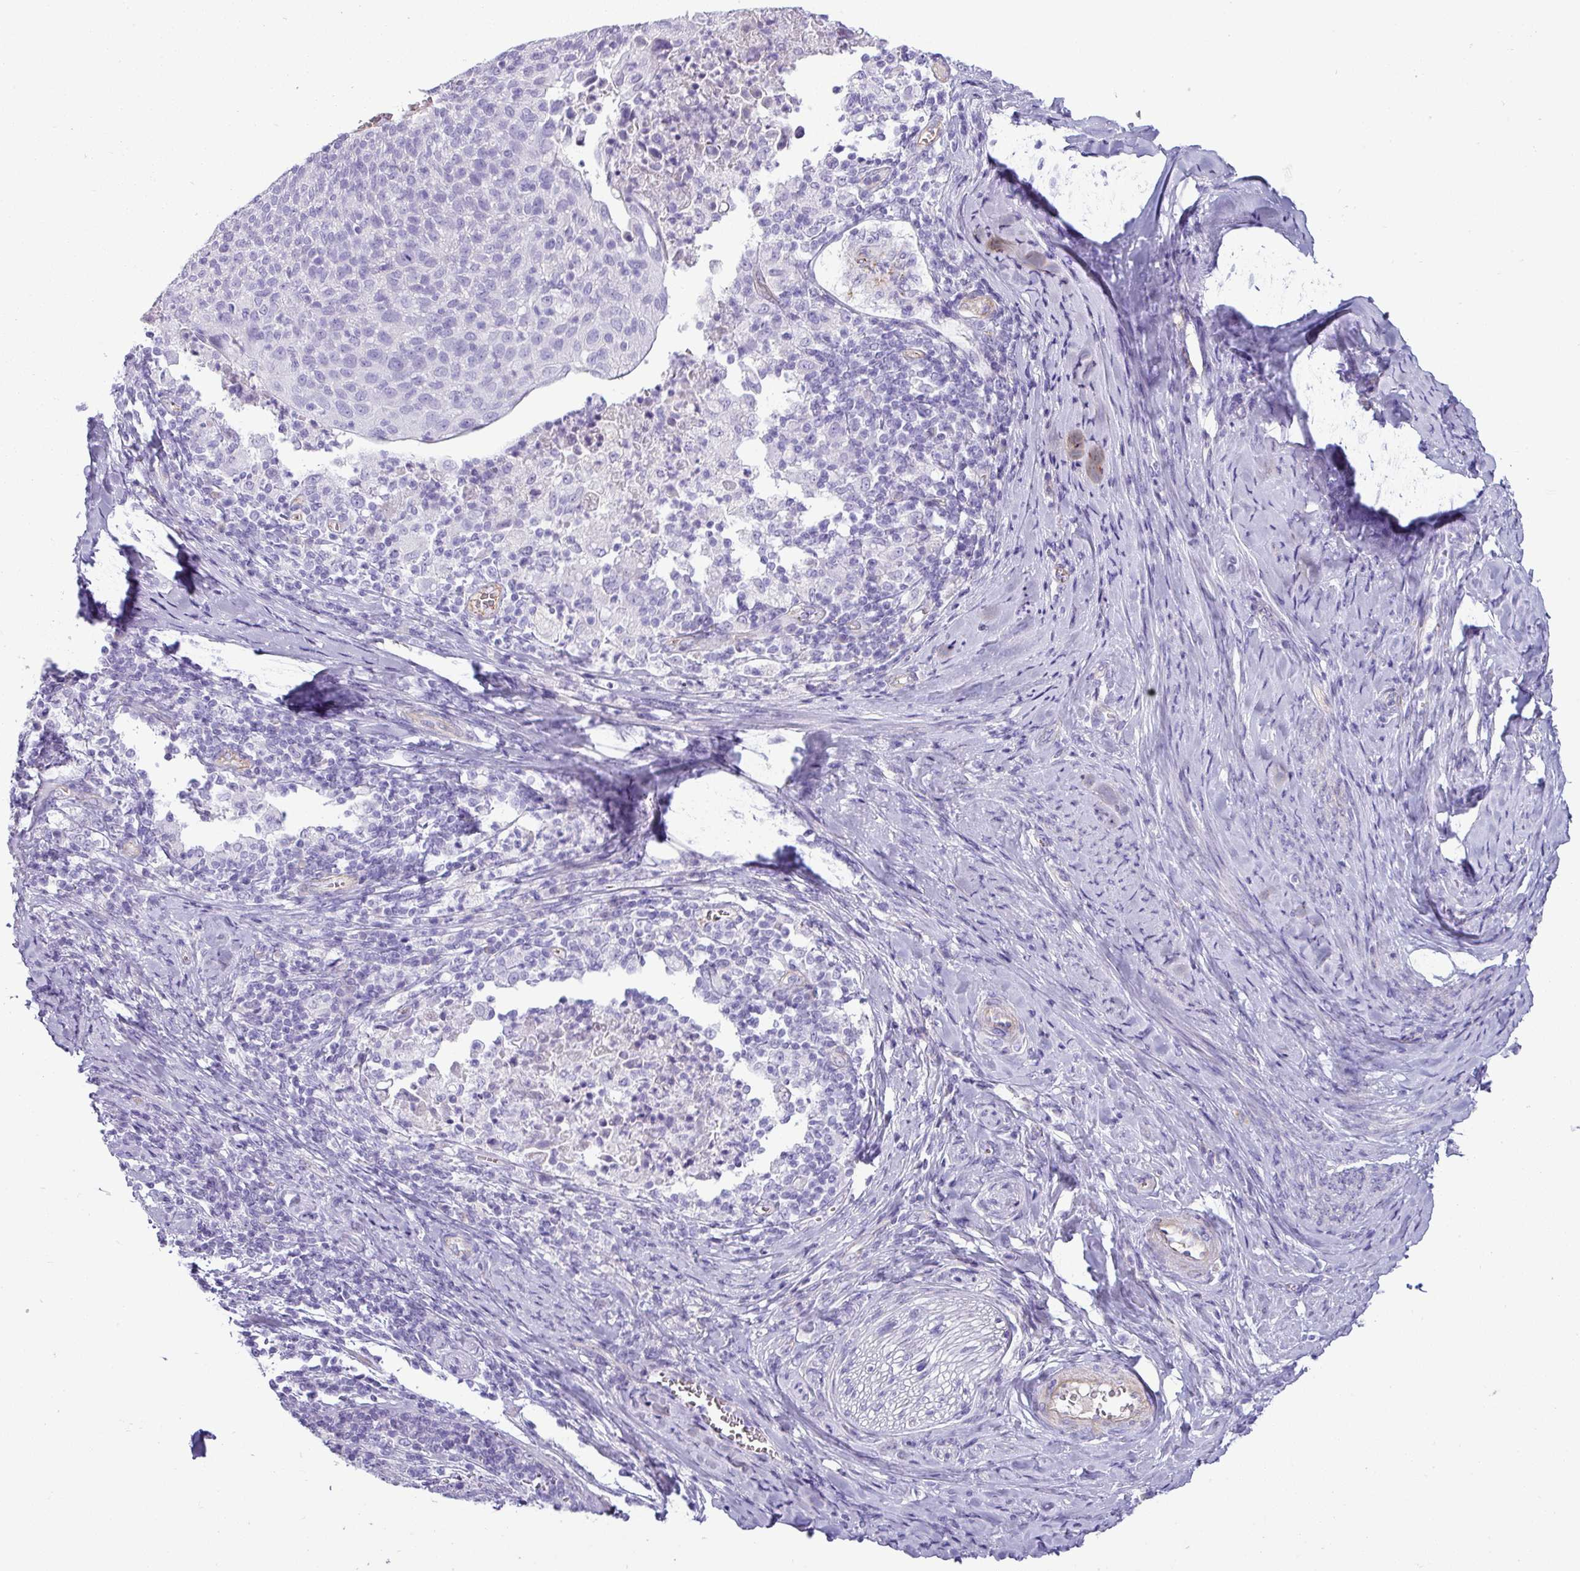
{"staining": {"intensity": "negative", "quantity": "none", "location": "none"}, "tissue": "cervical cancer", "cell_type": "Tumor cells", "image_type": "cancer", "snomed": [{"axis": "morphology", "description": "Squamous cell carcinoma, NOS"}, {"axis": "topography", "description": "Cervix"}], "caption": "A high-resolution image shows IHC staining of cervical cancer (squamous cell carcinoma), which shows no significant positivity in tumor cells.", "gene": "VCX2", "patient": {"sex": "female", "age": 52}}